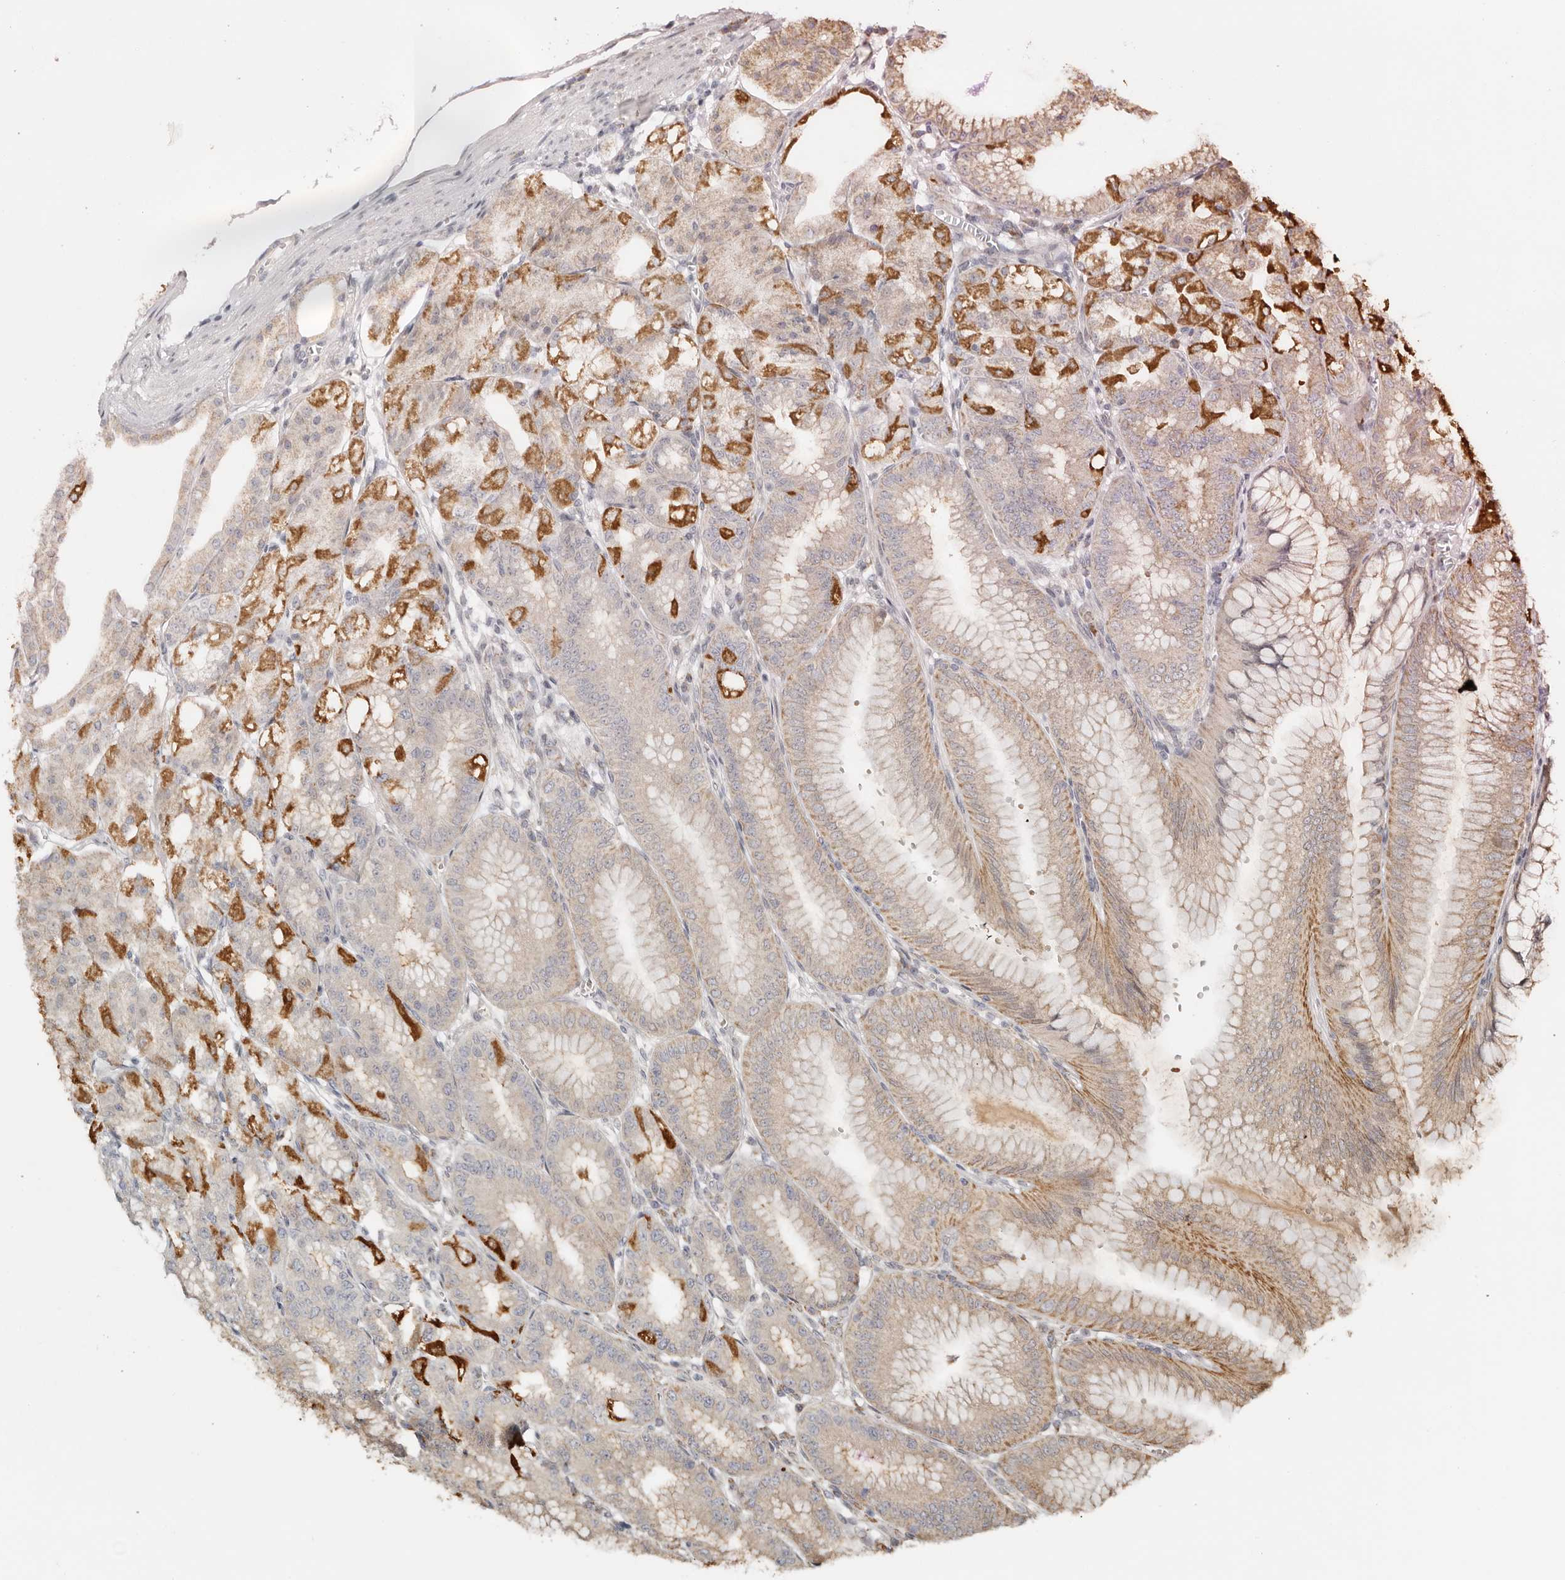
{"staining": {"intensity": "moderate", "quantity": "25%-75%", "location": "cytoplasmic/membranous"}, "tissue": "stomach", "cell_type": "Glandular cells", "image_type": "normal", "snomed": [{"axis": "morphology", "description": "Normal tissue, NOS"}, {"axis": "topography", "description": "Stomach, lower"}], "caption": "About 25%-75% of glandular cells in unremarkable stomach show moderate cytoplasmic/membranous protein staining as visualized by brown immunohistochemical staining.", "gene": "KDF1", "patient": {"sex": "male", "age": 71}}